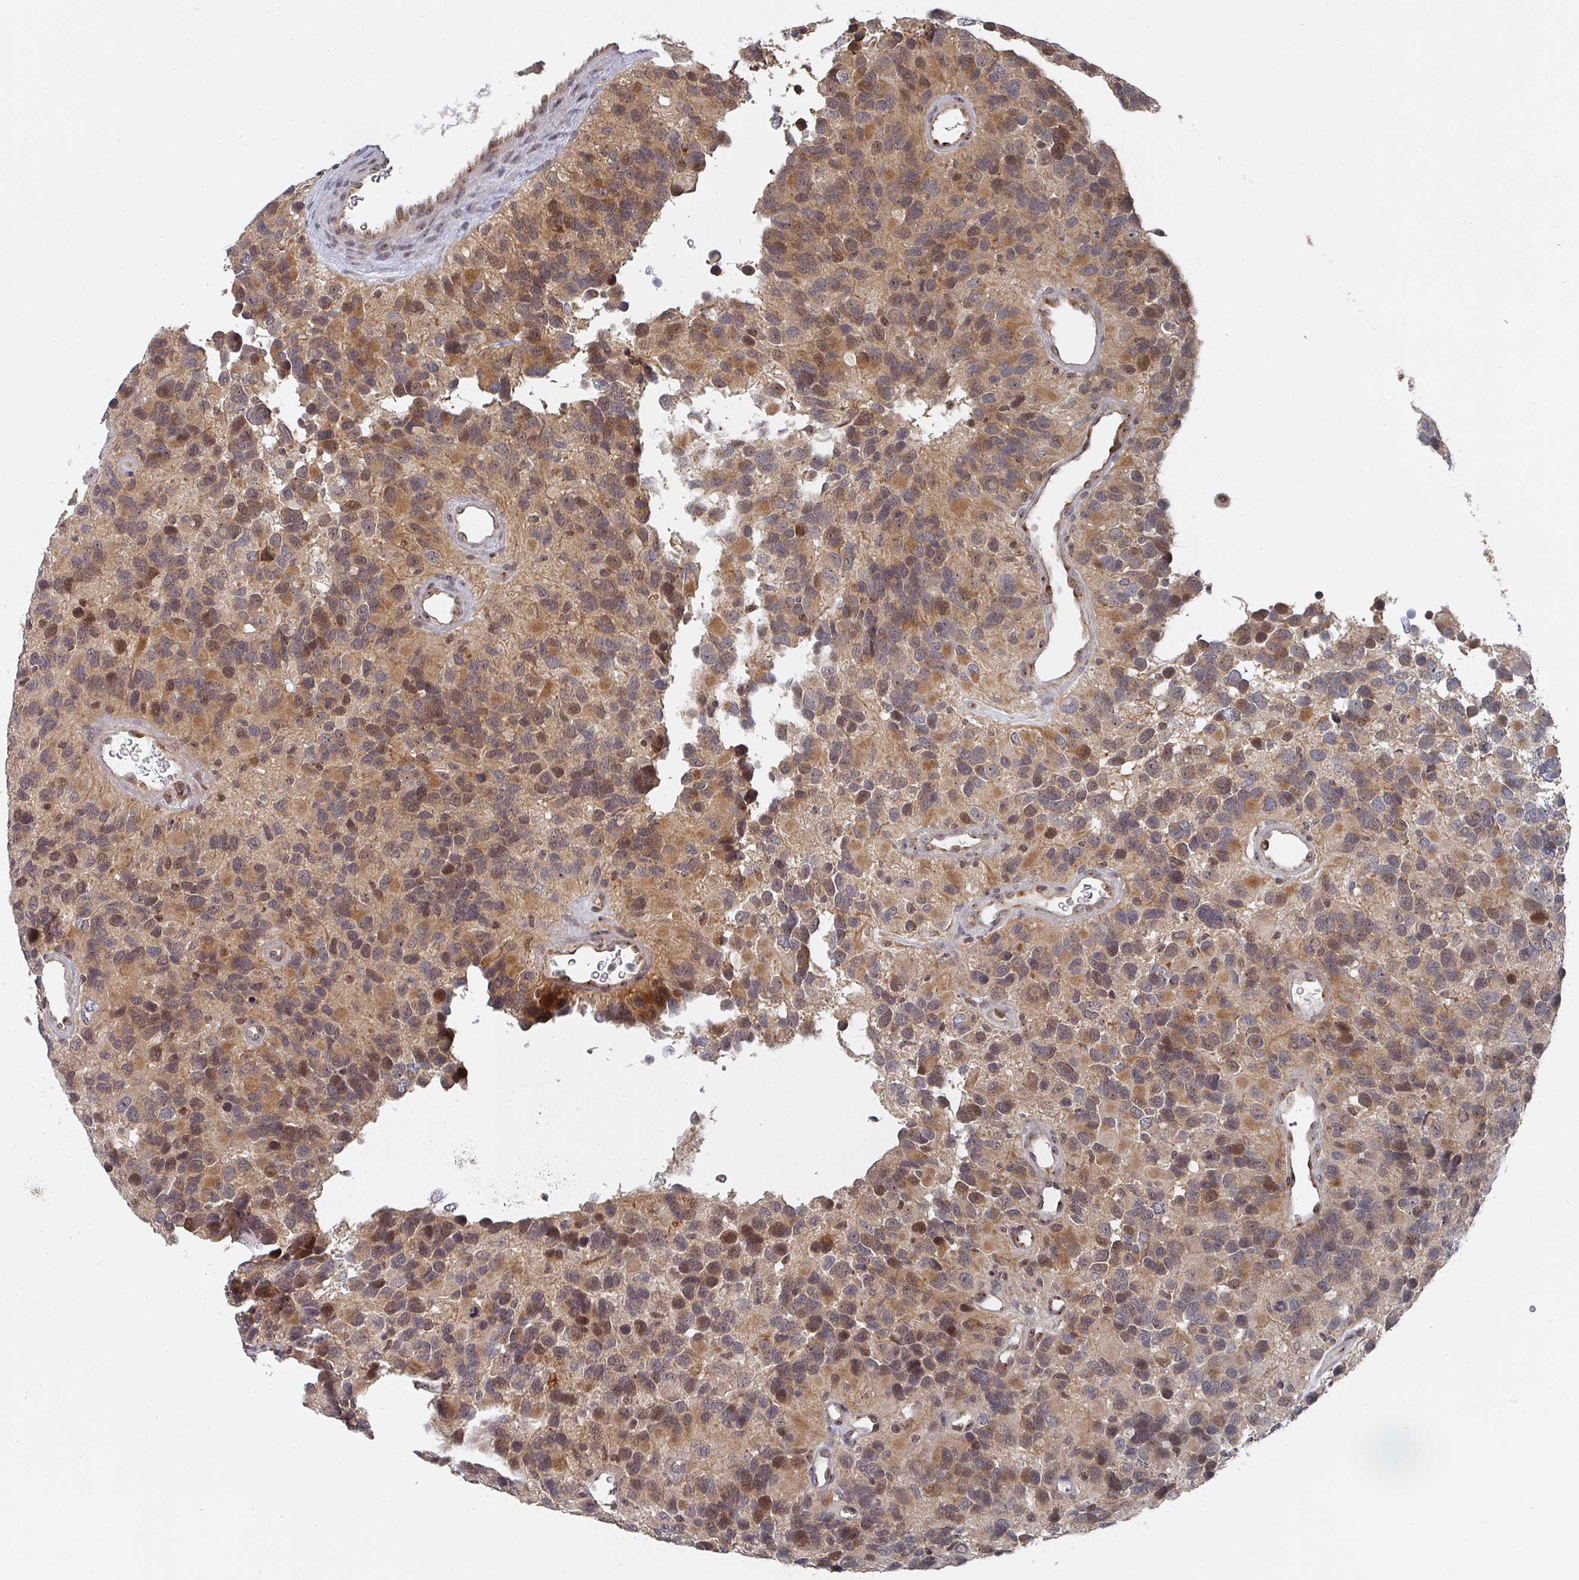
{"staining": {"intensity": "moderate", "quantity": "25%-75%", "location": "cytoplasmic/membranous,nuclear"}, "tissue": "glioma", "cell_type": "Tumor cells", "image_type": "cancer", "snomed": [{"axis": "morphology", "description": "Glioma, malignant, High grade"}, {"axis": "topography", "description": "Brain"}], "caption": "About 25%-75% of tumor cells in glioma display moderate cytoplasmic/membranous and nuclear protein positivity as visualized by brown immunohistochemical staining.", "gene": "KIF1C", "patient": {"sex": "male", "age": 77}}